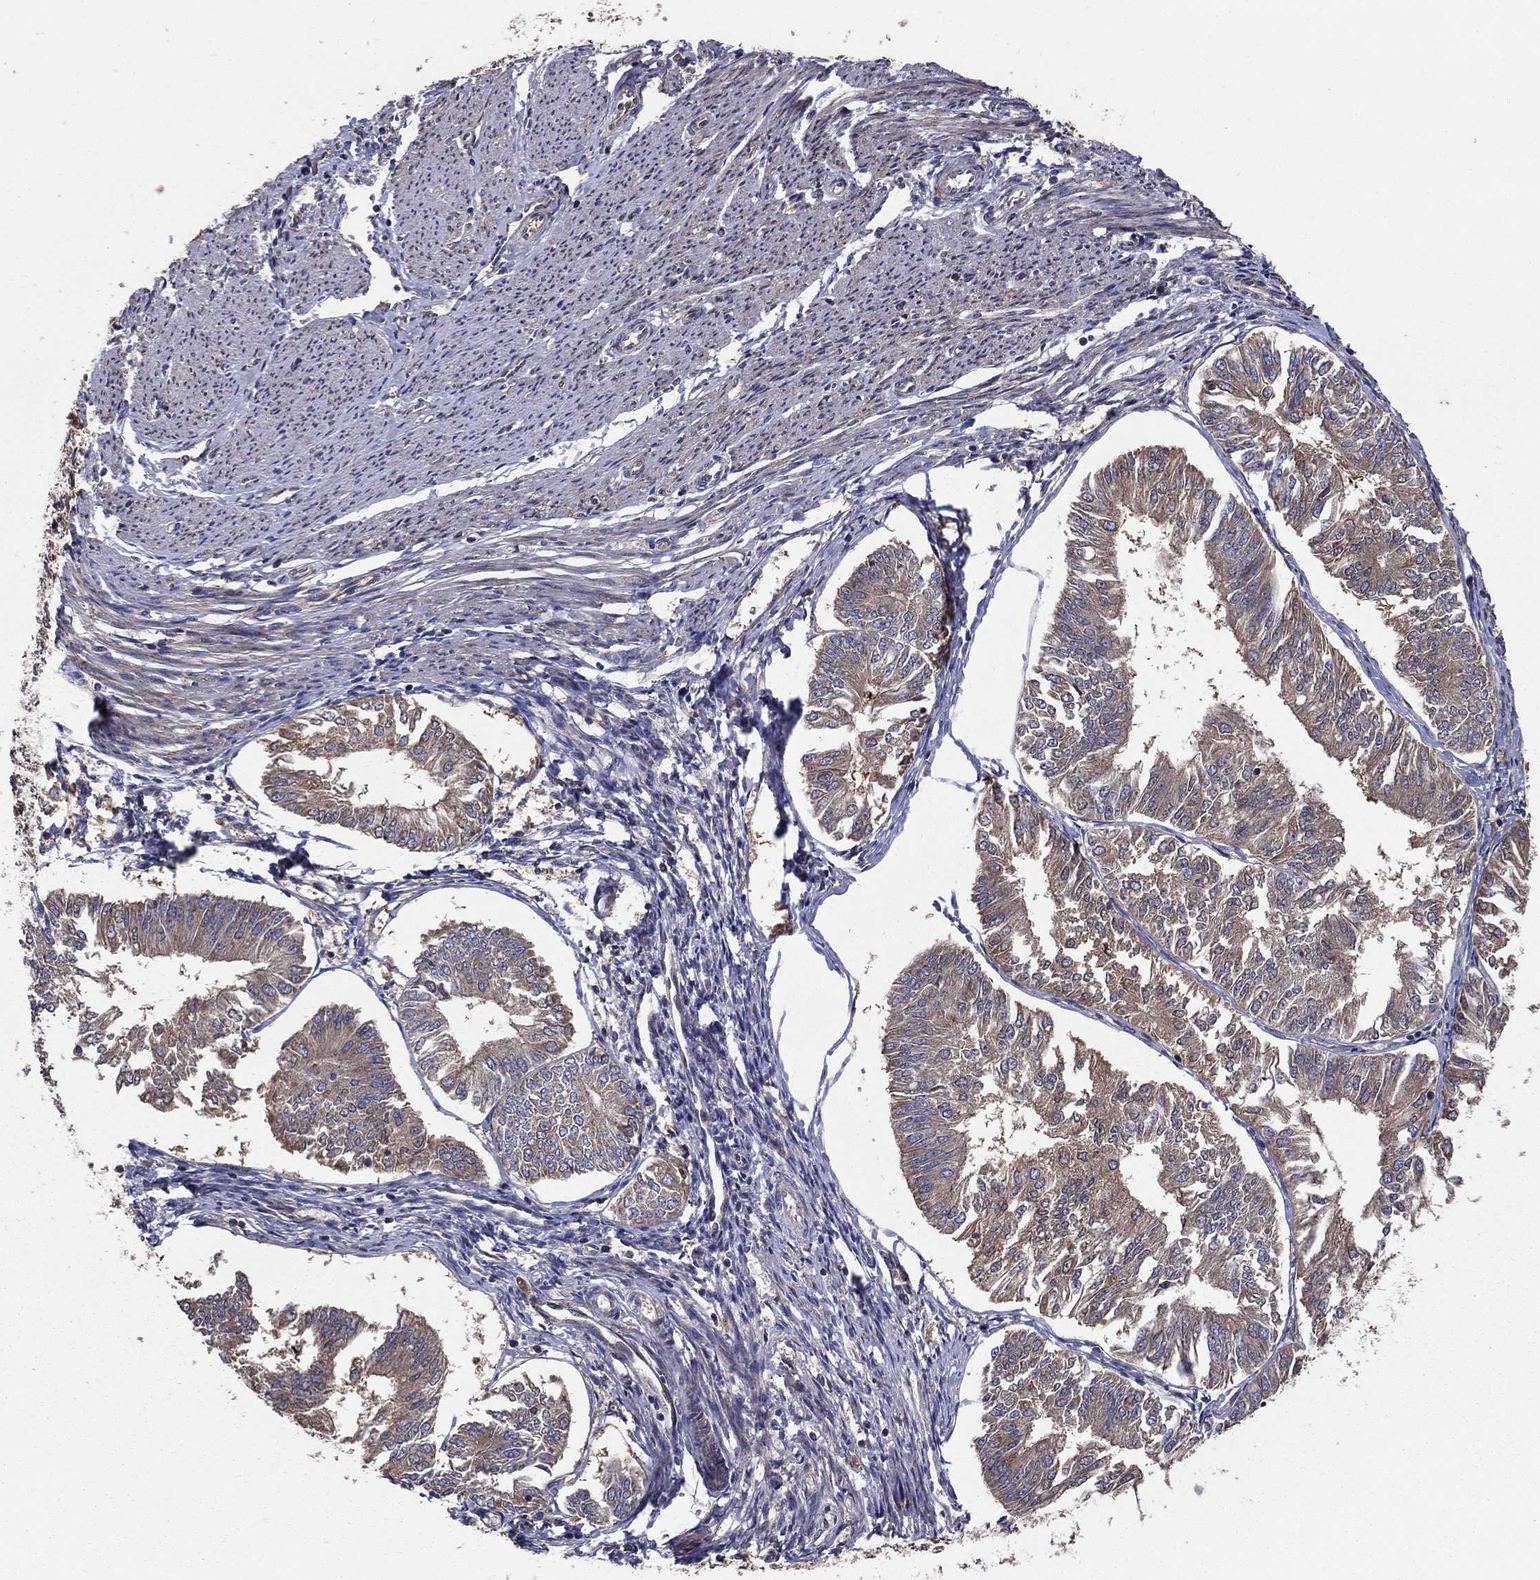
{"staining": {"intensity": "weak", "quantity": "25%-75%", "location": "cytoplasmic/membranous"}, "tissue": "endometrial cancer", "cell_type": "Tumor cells", "image_type": "cancer", "snomed": [{"axis": "morphology", "description": "Adenocarcinoma, NOS"}, {"axis": "topography", "description": "Endometrium"}], "caption": "Endometrial cancer was stained to show a protein in brown. There is low levels of weak cytoplasmic/membranous staining in approximately 25%-75% of tumor cells. The staining was performed using DAB (3,3'-diaminobenzidine) to visualize the protein expression in brown, while the nuclei were stained in blue with hematoxylin (Magnification: 20x).", "gene": "BABAM2", "patient": {"sex": "female", "age": 58}}